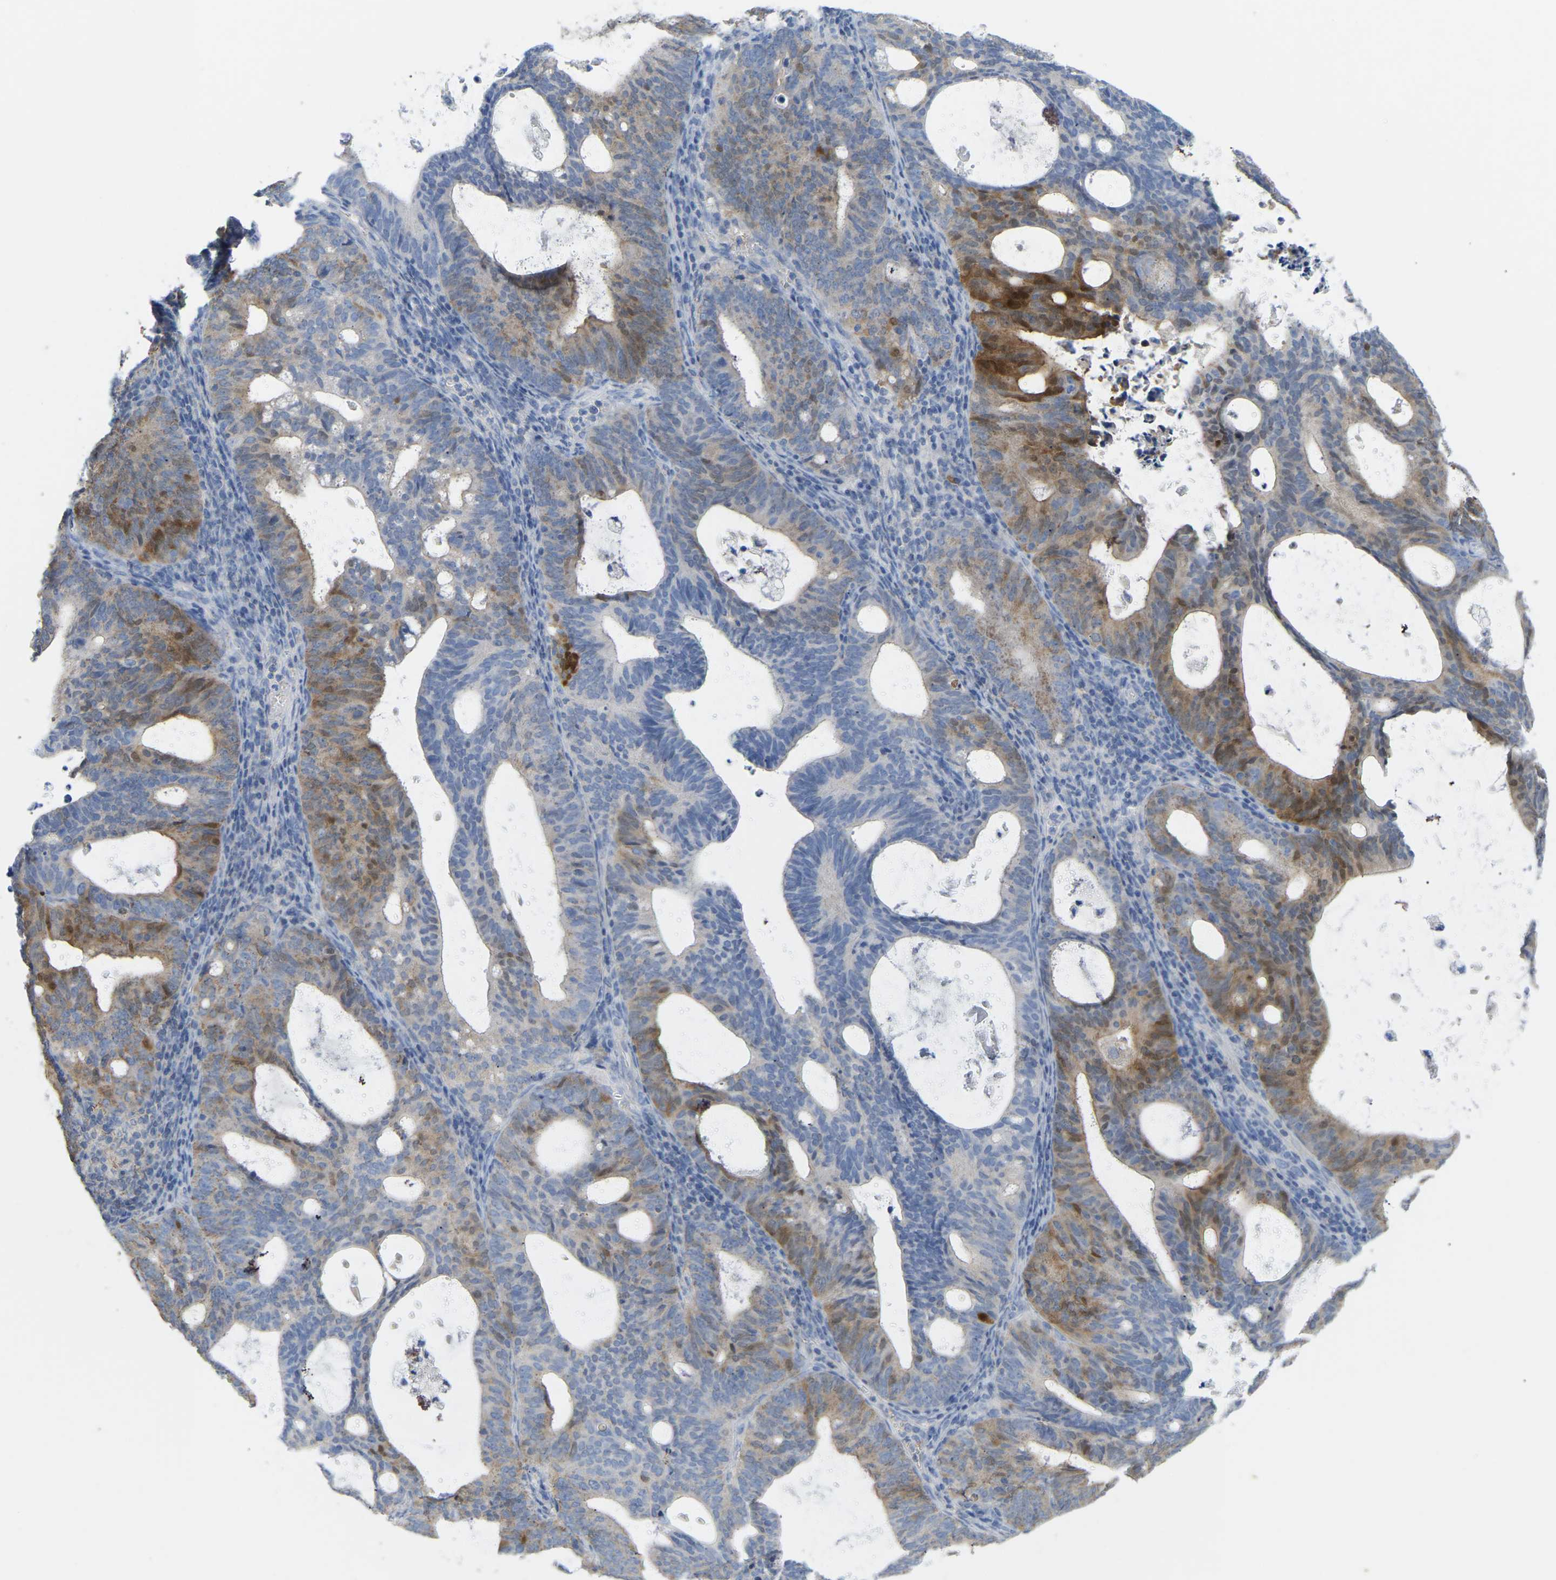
{"staining": {"intensity": "moderate", "quantity": "25%-75%", "location": "cytoplasmic/membranous"}, "tissue": "endometrial cancer", "cell_type": "Tumor cells", "image_type": "cancer", "snomed": [{"axis": "morphology", "description": "Adenocarcinoma, NOS"}, {"axis": "topography", "description": "Uterus"}], "caption": "Immunohistochemical staining of endometrial cancer (adenocarcinoma) reveals moderate cytoplasmic/membranous protein staining in about 25%-75% of tumor cells. The staining was performed using DAB, with brown indicating positive protein expression. Nuclei are stained blue with hematoxylin.", "gene": "SERPINB5", "patient": {"sex": "female", "age": 83}}